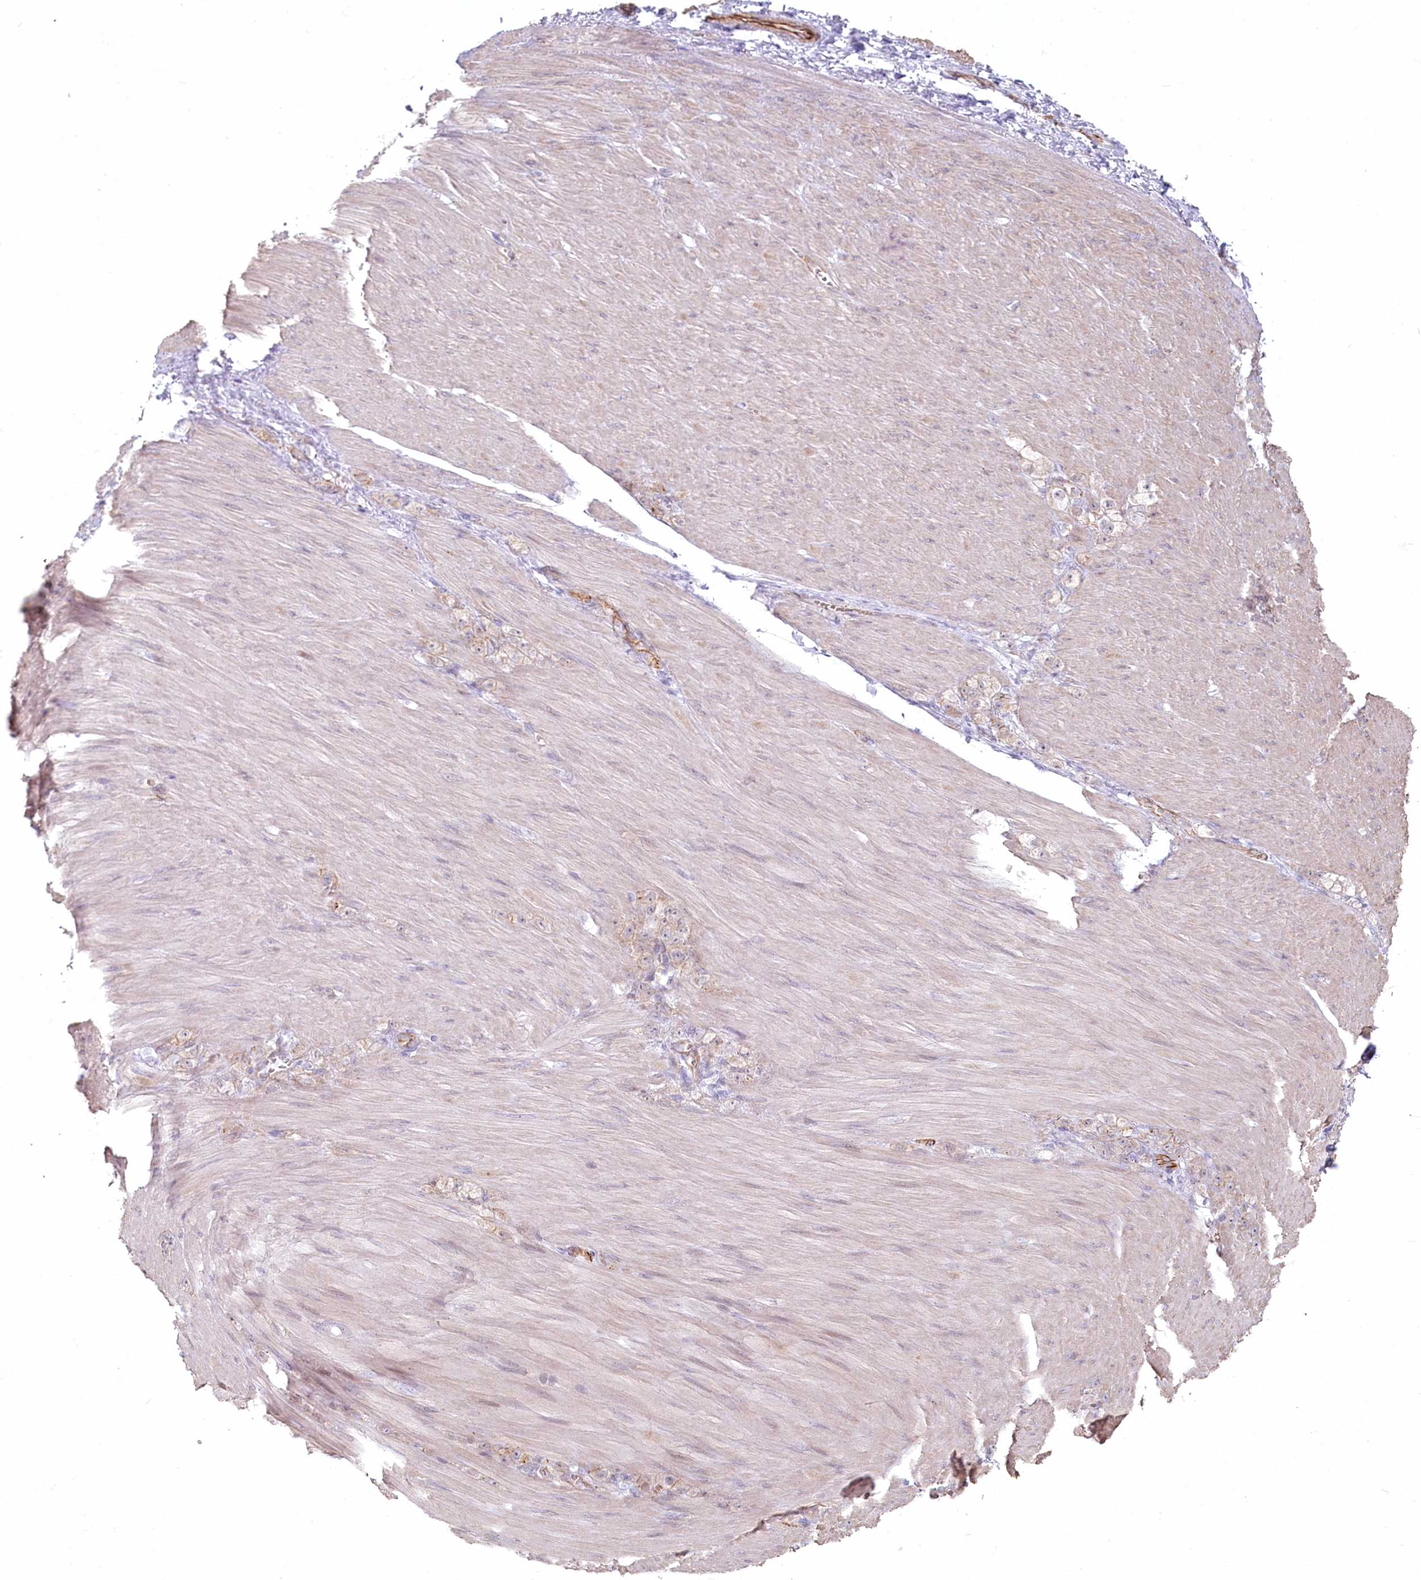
{"staining": {"intensity": "weak", "quantity": "<25%", "location": "cytoplasmic/membranous"}, "tissue": "stomach cancer", "cell_type": "Tumor cells", "image_type": "cancer", "snomed": [{"axis": "morphology", "description": "Normal tissue, NOS"}, {"axis": "morphology", "description": "Adenocarcinoma, NOS"}, {"axis": "topography", "description": "Stomach"}], "caption": "Immunohistochemistry image of adenocarcinoma (stomach) stained for a protein (brown), which shows no expression in tumor cells.", "gene": "ABHD8", "patient": {"sex": "male", "age": 82}}